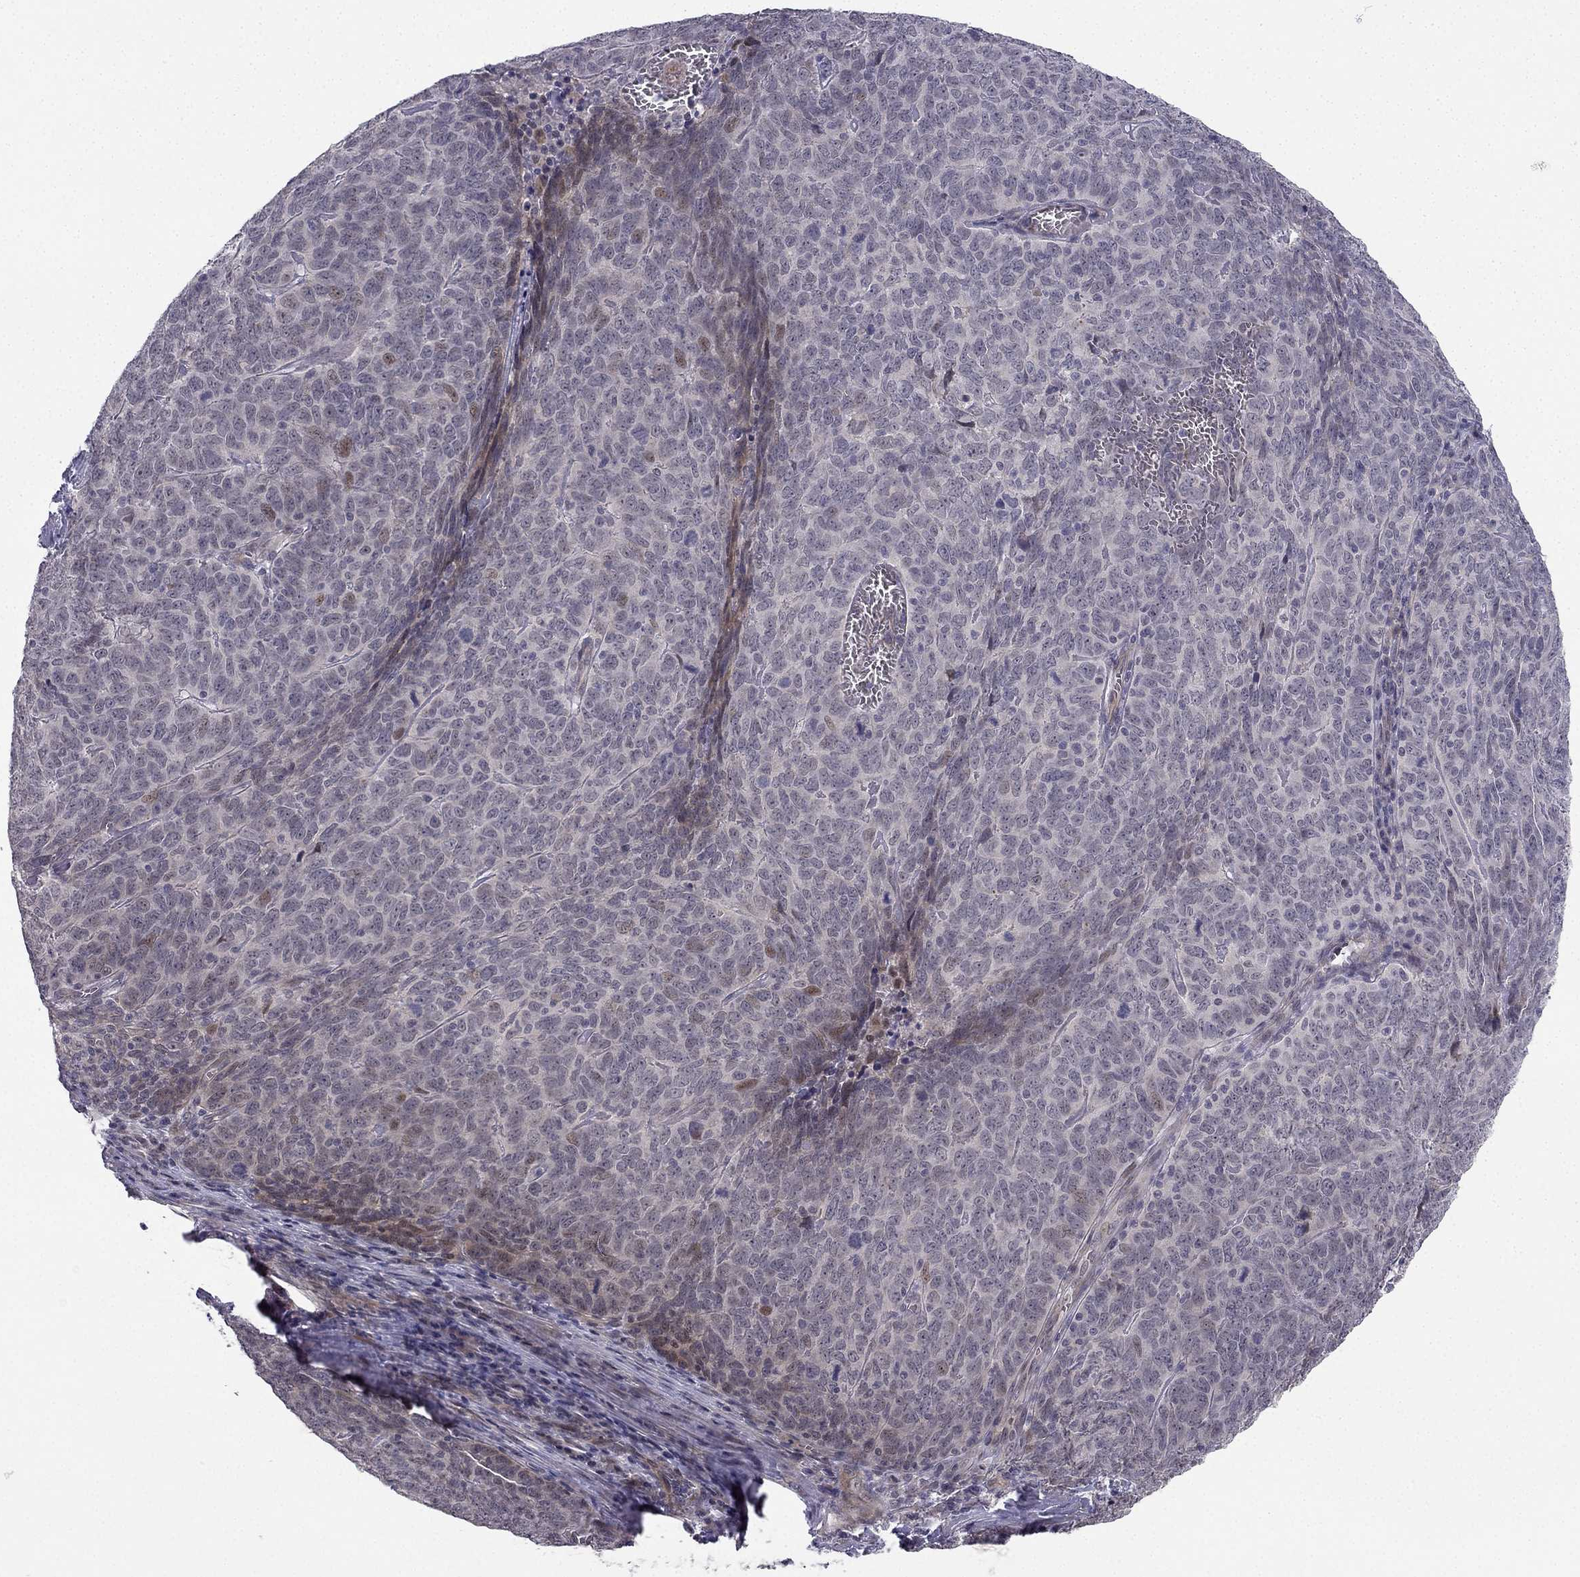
{"staining": {"intensity": "moderate", "quantity": "<25%", "location": "nuclear"}, "tissue": "skin cancer", "cell_type": "Tumor cells", "image_type": "cancer", "snomed": [{"axis": "morphology", "description": "Squamous cell carcinoma, NOS"}, {"axis": "topography", "description": "Skin"}, {"axis": "topography", "description": "Anal"}], "caption": "Tumor cells demonstrate moderate nuclear positivity in about <25% of cells in skin cancer (squamous cell carcinoma).", "gene": "CHST8", "patient": {"sex": "female", "age": 51}}